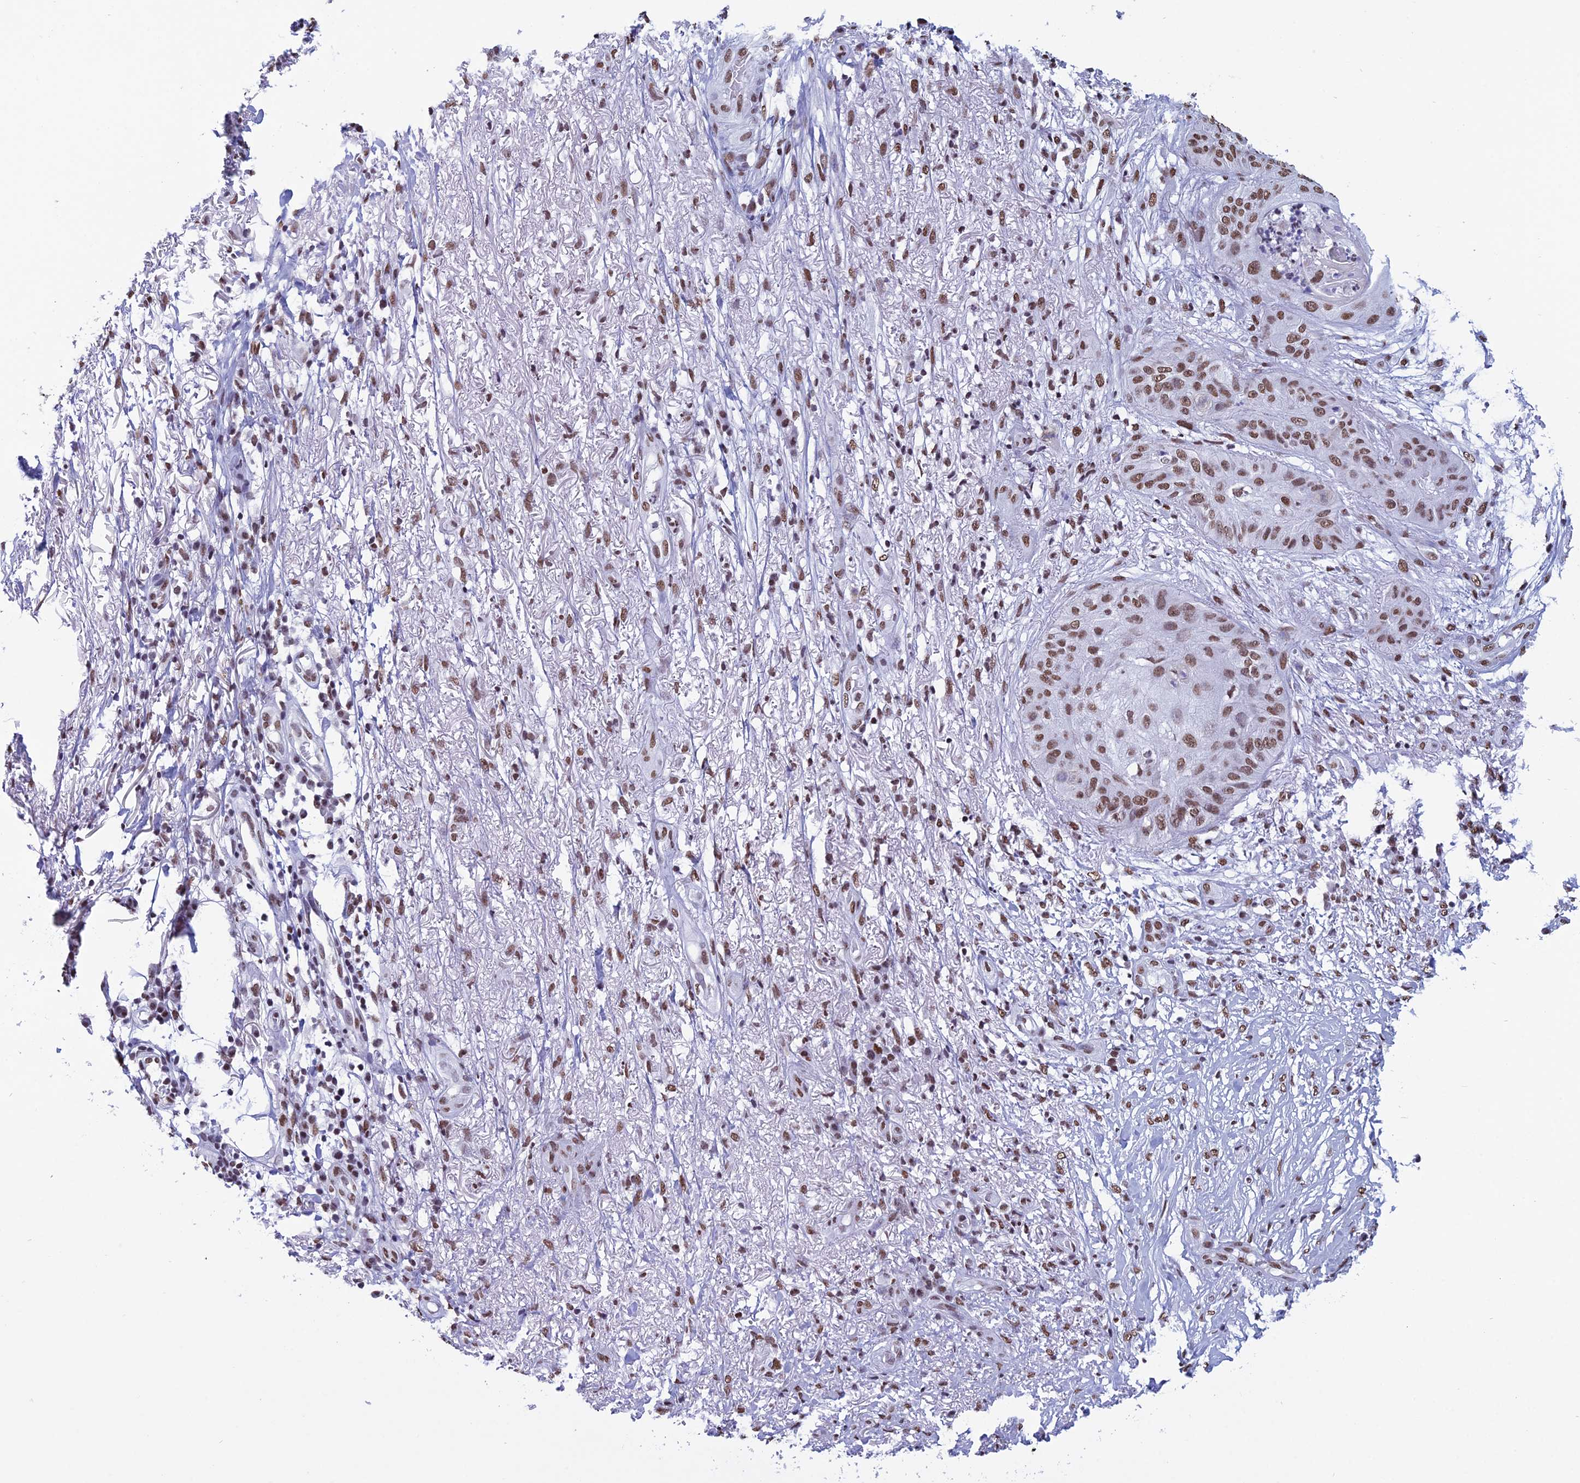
{"staining": {"intensity": "moderate", "quantity": ">75%", "location": "nuclear"}, "tissue": "skin cancer", "cell_type": "Tumor cells", "image_type": "cancer", "snomed": [{"axis": "morphology", "description": "Squamous cell carcinoma, NOS"}, {"axis": "topography", "description": "Skin"}], "caption": "Immunohistochemistry of squamous cell carcinoma (skin) exhibits medium levels of moderate nuclear positivity in about >75% of tumor cells.", "gene": "PRAMEF12", "patient": {"sex": "male", "age": 70}}